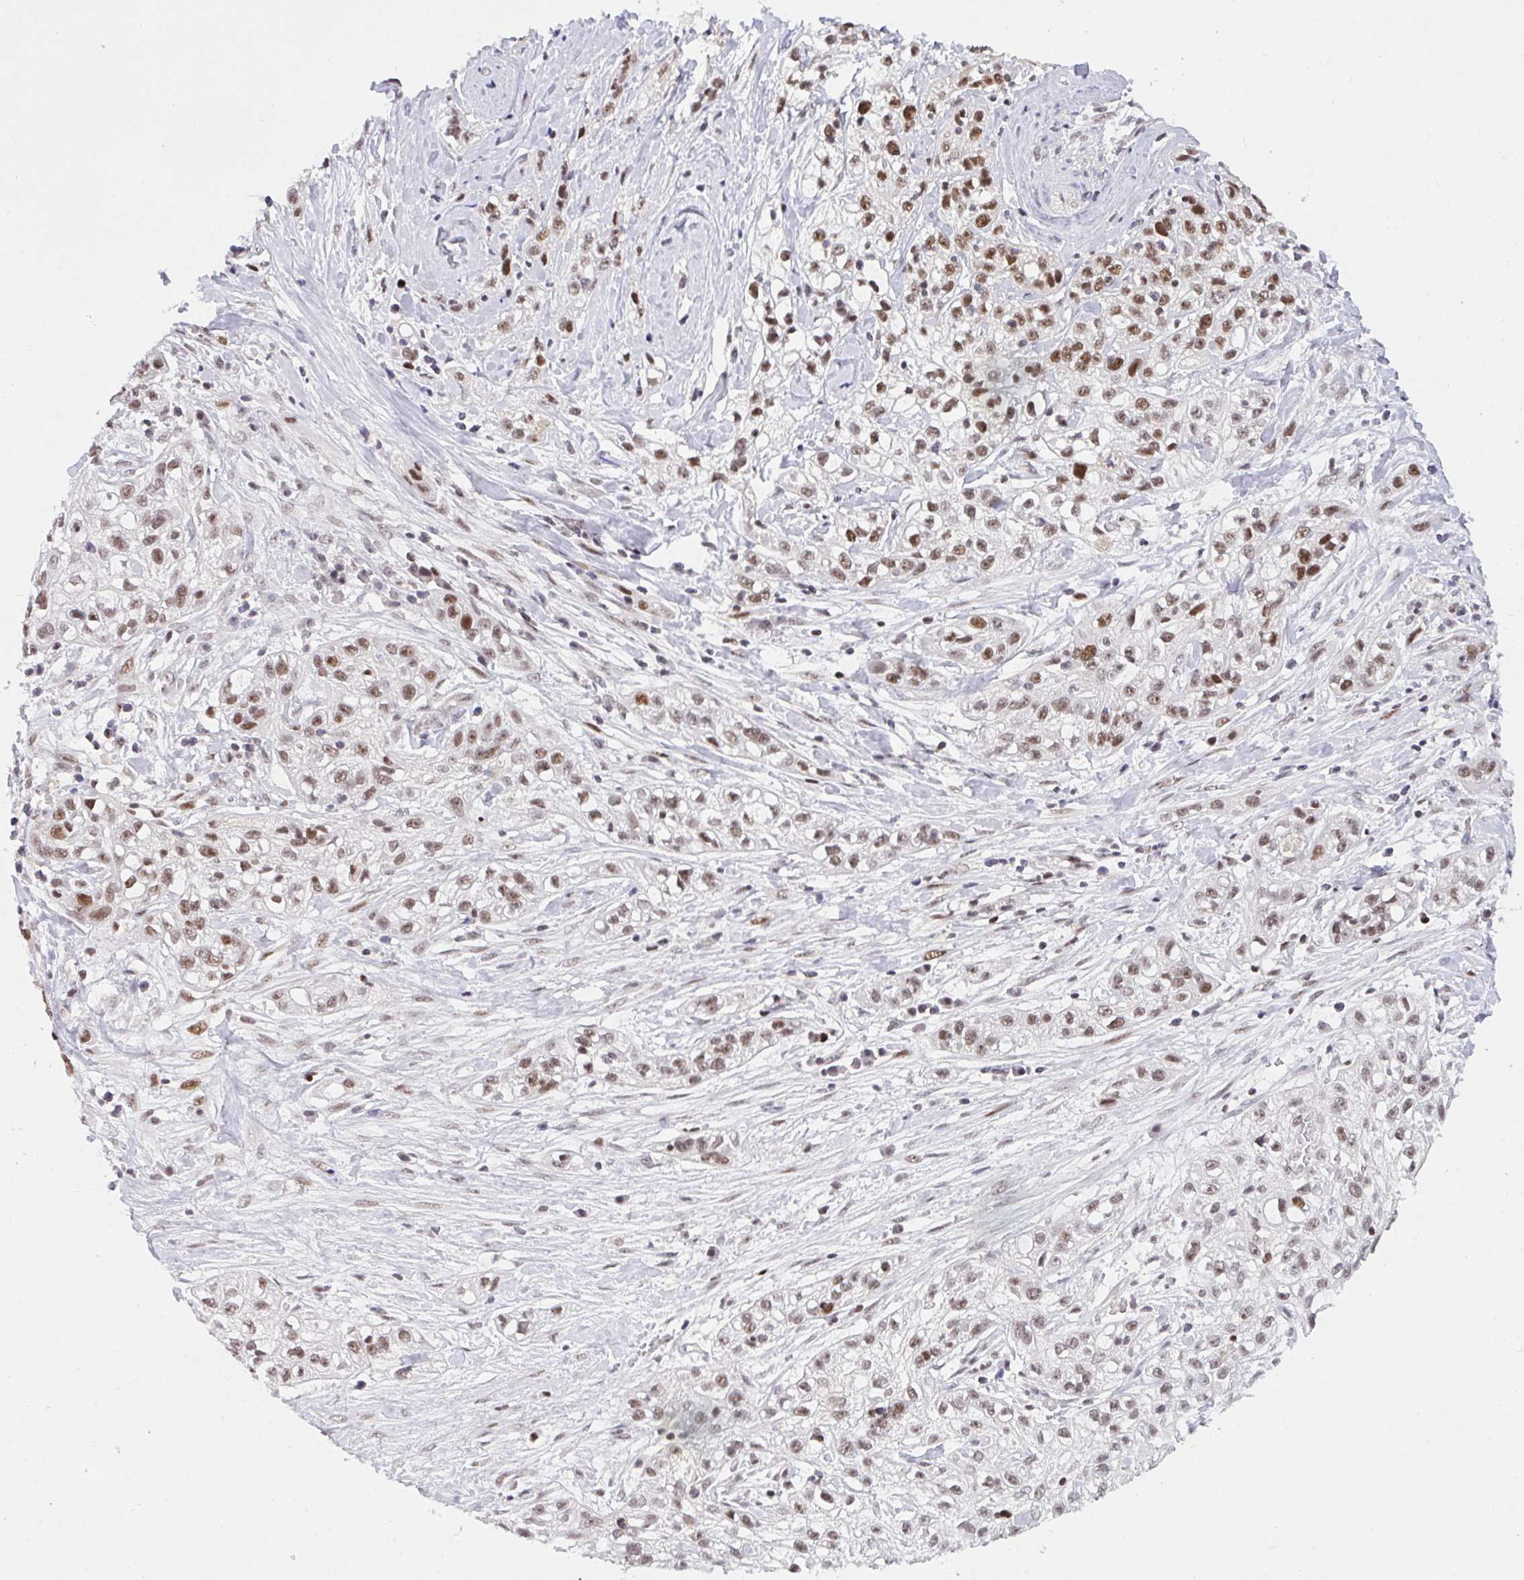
{"staining": {"intensity": "weak", "quantity": ">75%", "location": "nuclear"}, "tissue": "skin cancer", "cell_type": "Tumor cells", "image_type": "cancer", "snomed": [{"axis": "morphology", "description": "Squamous cell carcinoma, NOS"}, {"axis": "topography", "description": "Skin"}], "caption": "Immunohistochemical staining of skin cancer (squamous cell carcinoma) displays weak nuclear protein positivity in approximately >75% of tumor cells.", "gene": "RFC4", "patient": {"sex": "male", "age": 82}}